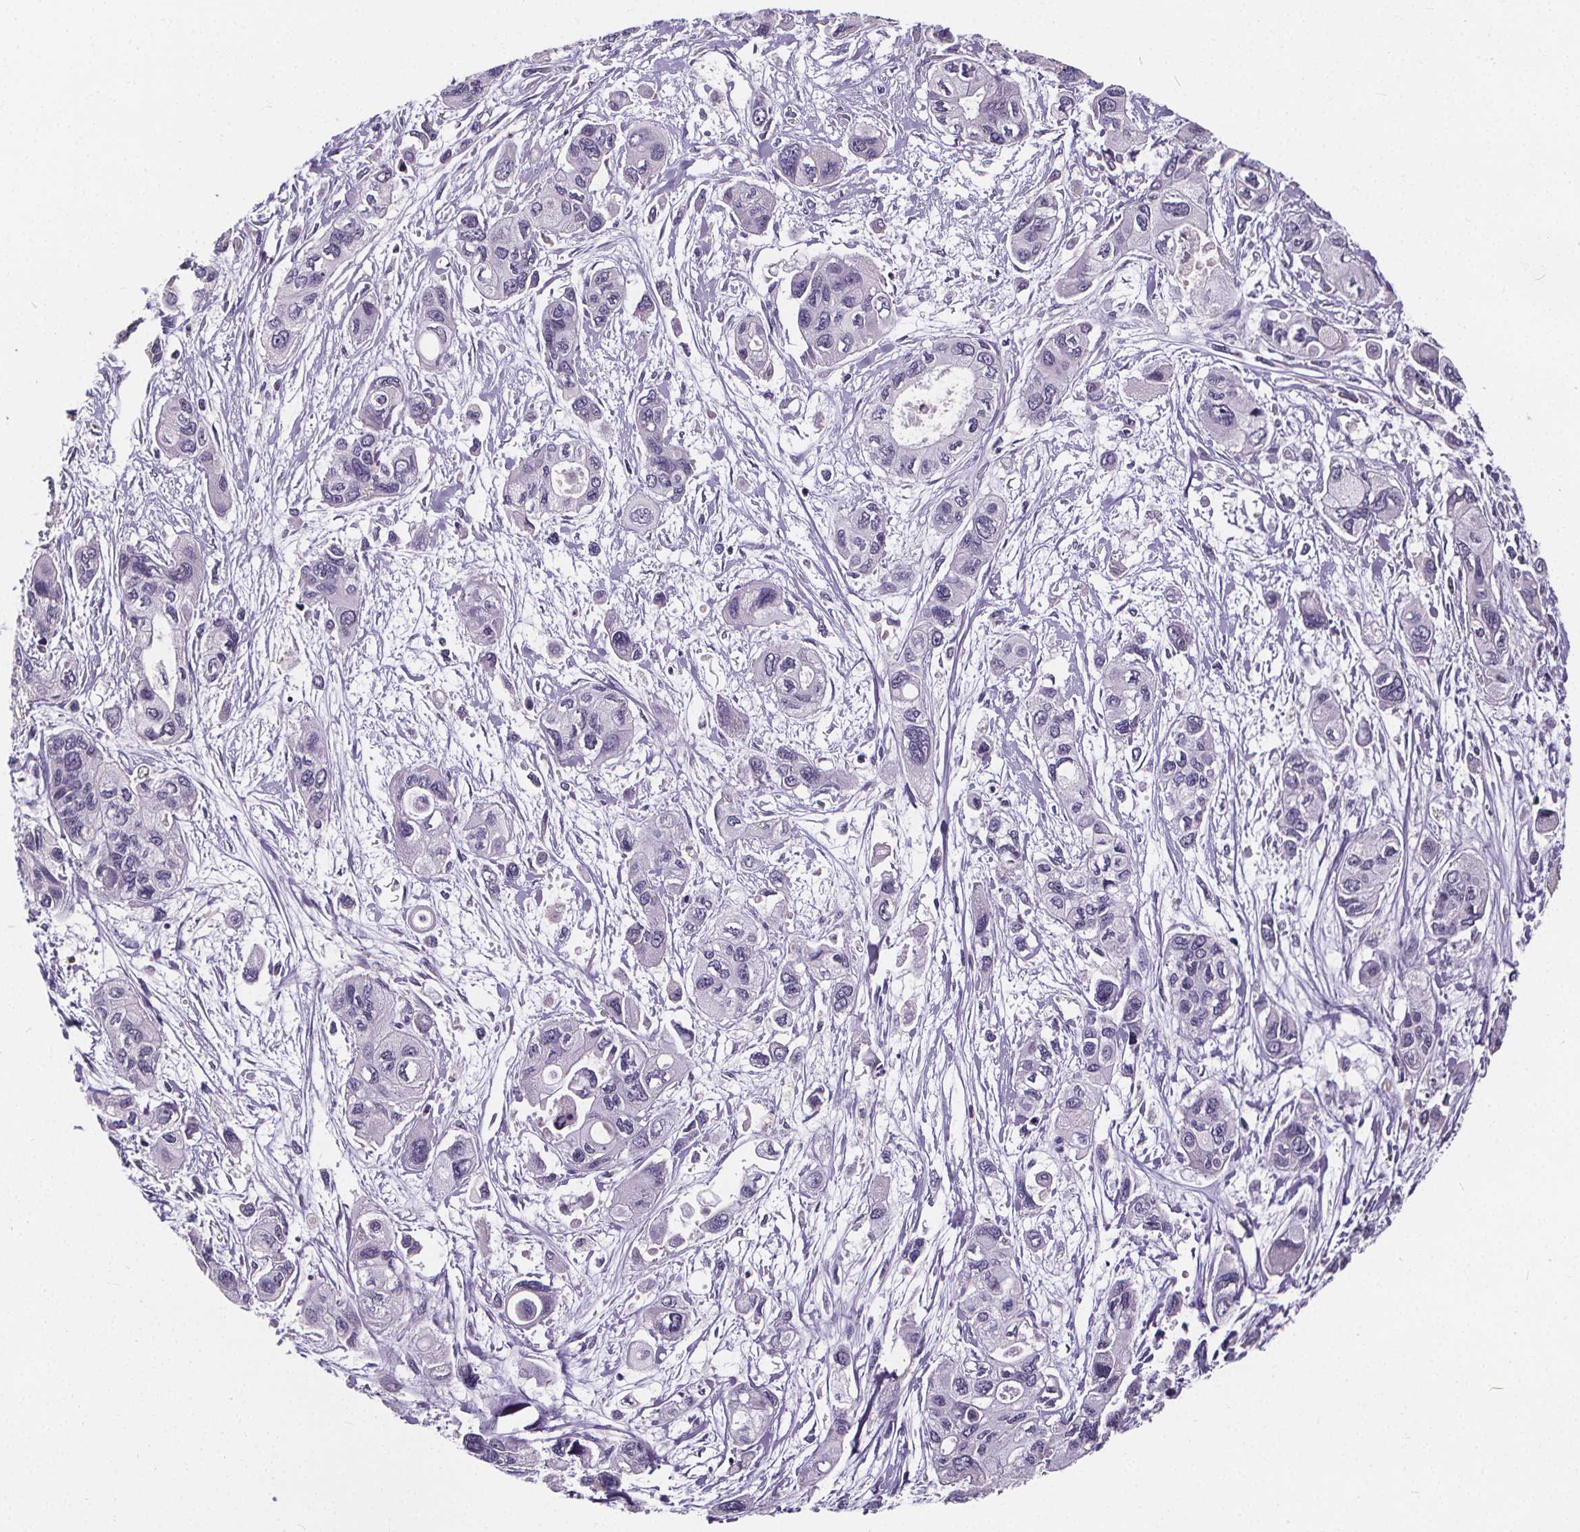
{"staining": {"intensity": "negative", "quantity": "none", "location": "none"}, "tissue": "pancreatic cancer", "cell_type": "Tumor cells", "image_type": "cancer", "snomed": [{"axis": "morphology", "description": "Adenocarcinoma, NOS"}, {"axis": "topography", "description": "Pancreas"}], "caption": "The histopathology image reveals no staining of tumor cells in adenocarcinoma (pancreatic).", "gene": "ATP6V1D", "patient": {"sex": "female", "age": 47}}